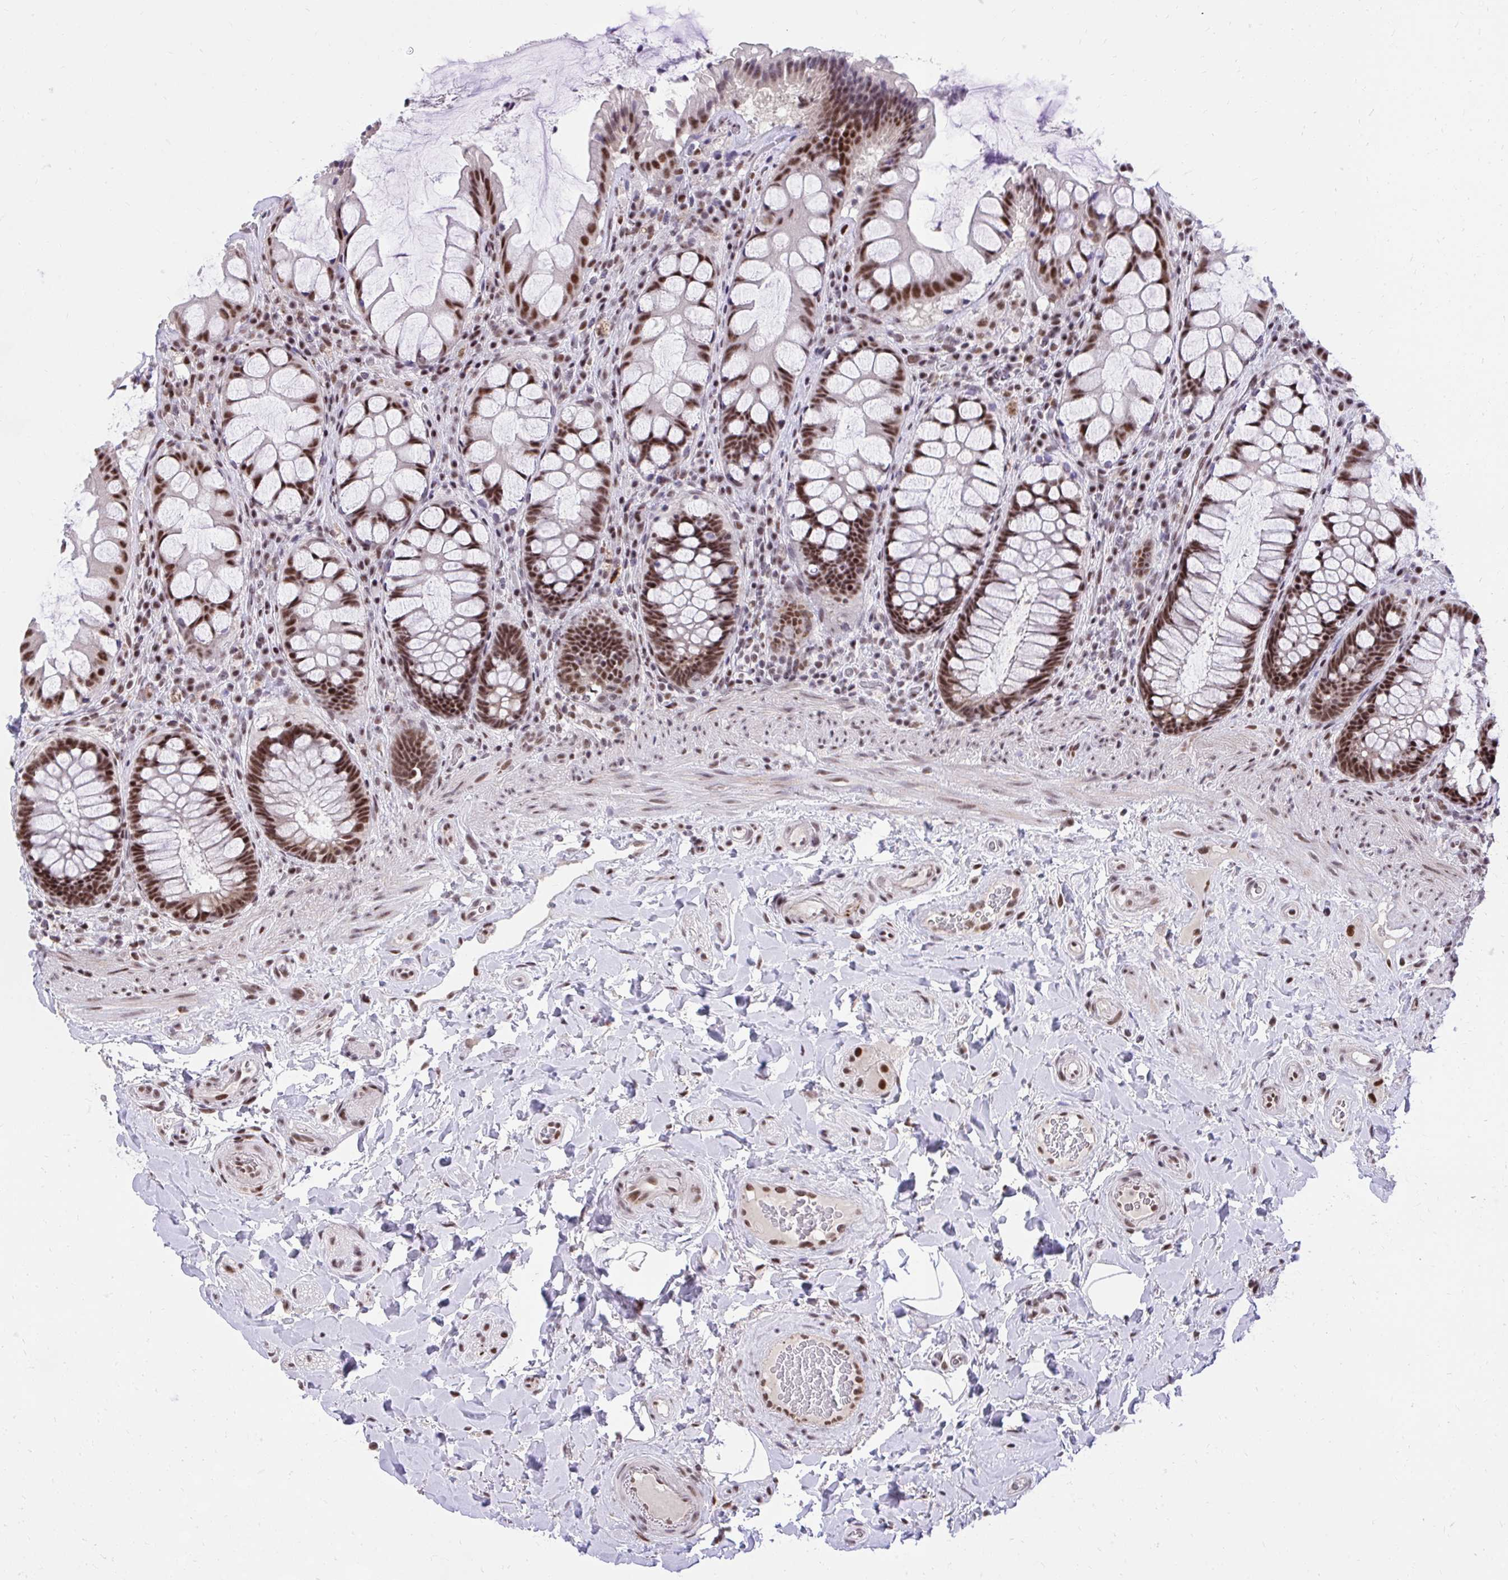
{"staining": {"intensity": "strong", "quantity": ">75%", "location": "nuclear"}, "tissue": "rectum", "cell_type": "Glandular cells", "image_type": "normal", "snomed": [{"axis": "morphology", "description": "Normal tissue, NOS"}, {"axis": "topography", "description": "Rectum"}], "caption": "Immunohistochemistry (IHC) staining of benign rectum, which reveals high levels of strong nuclear expression in about >75% of glandular cells indicating strong nuclear protein positivity. The staining was performed using DAB (3,3'-diaminobenzidine) (brown) for protein detection and nuclei were counterstained in hematoxylin (blue).", "gene": "SYNE4", "patient": {"sex": "female", "age": 58}}